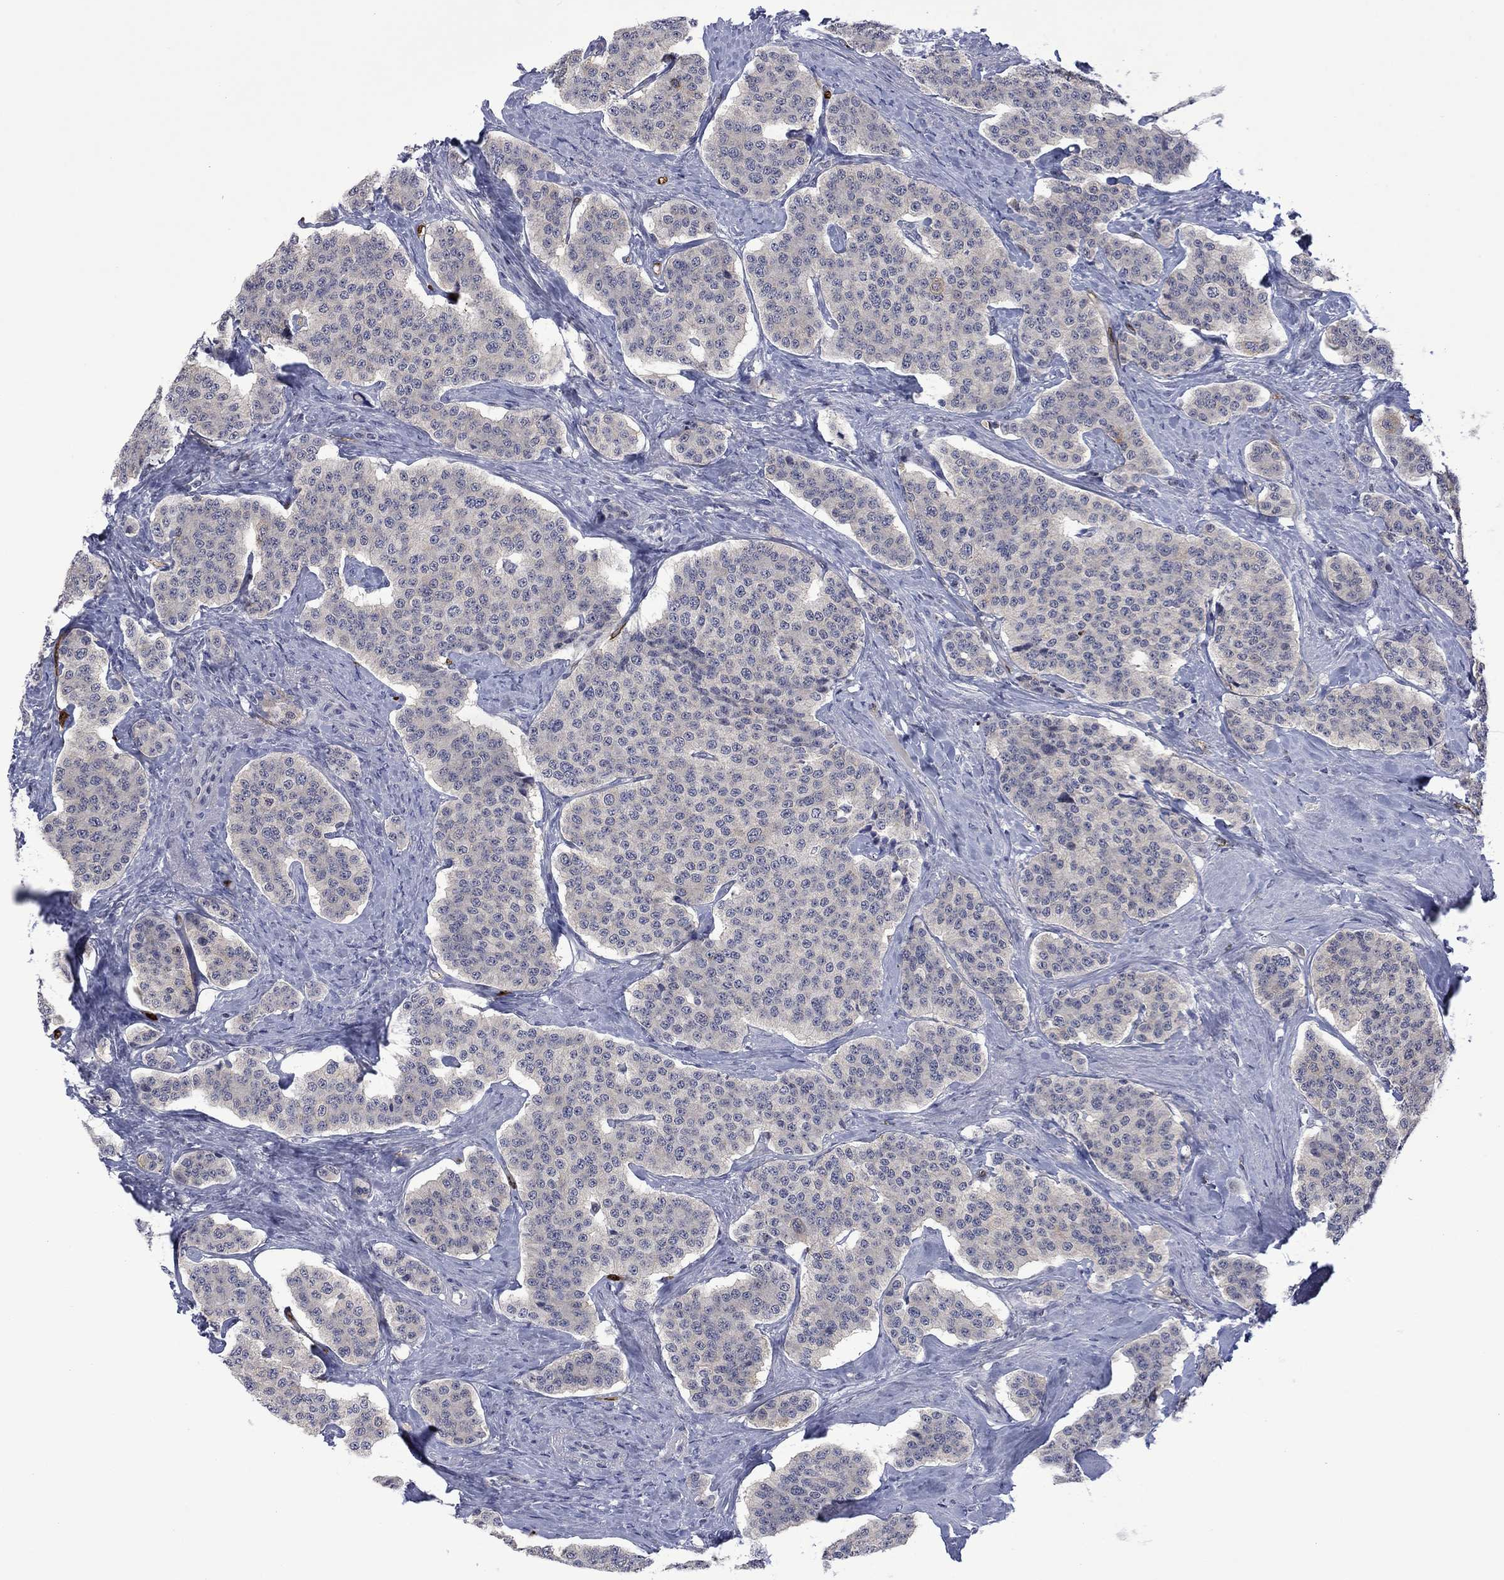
{"staining": {"intensity": "negative", "quantity": "none", "location": "none"}, "tissue": "carcinoid", "cell_type": "Tumor cells", "image_type": "cancer", "snomed": [{"axis": "morphology", "description": "Carcinoid, malignant, NOS"}, {"axis": "topography", "description": "Small intestine"}], "caption": "Immunohistochemical staining of human malignant carcinoid demonstrates no significant staining in tumor cells.", "gene": "AGL", "patient": {"sex": "female", "age": 58}}